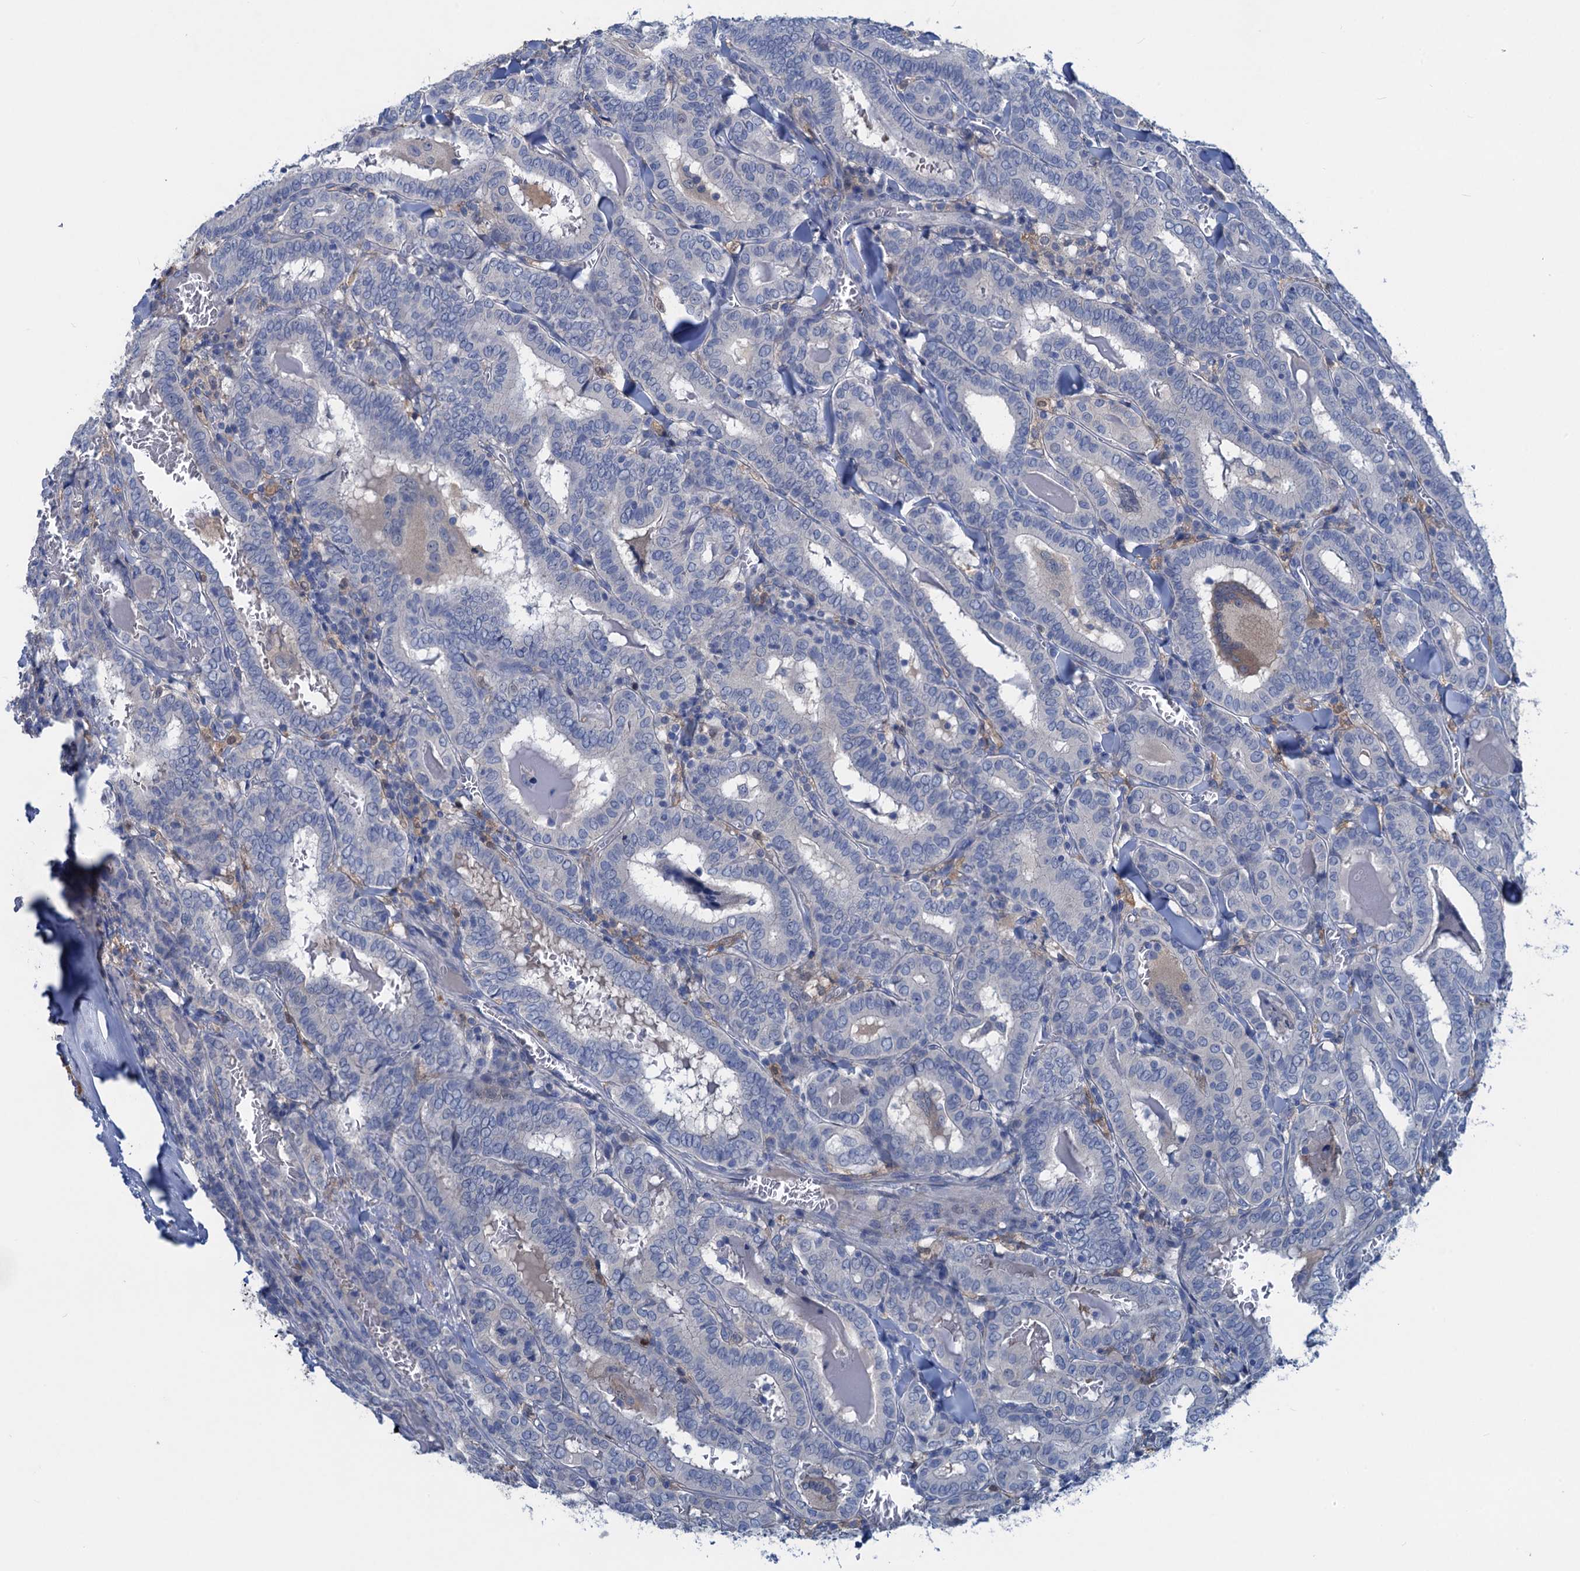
{"staining": {"intensity": "negative", "quantity": "none", "location": "none"}, "tissue": "thyroid cancer", "cell_type": "Tumor cells", "image_type": "cancer", "snomed": [{"axis": "morphology", "description": "Papillary adenocarcinoma, NOS"}, {"axis": "topography", "description": "Thyroid gland"}], "caption": "IHC micrograph of thyroid papillary adenocarcinoma stained for a protein (brown), which demonstrates no expression in tumor cells.", "gene": "RTKN2", "patient": {"sex": "female", "age": 72}}